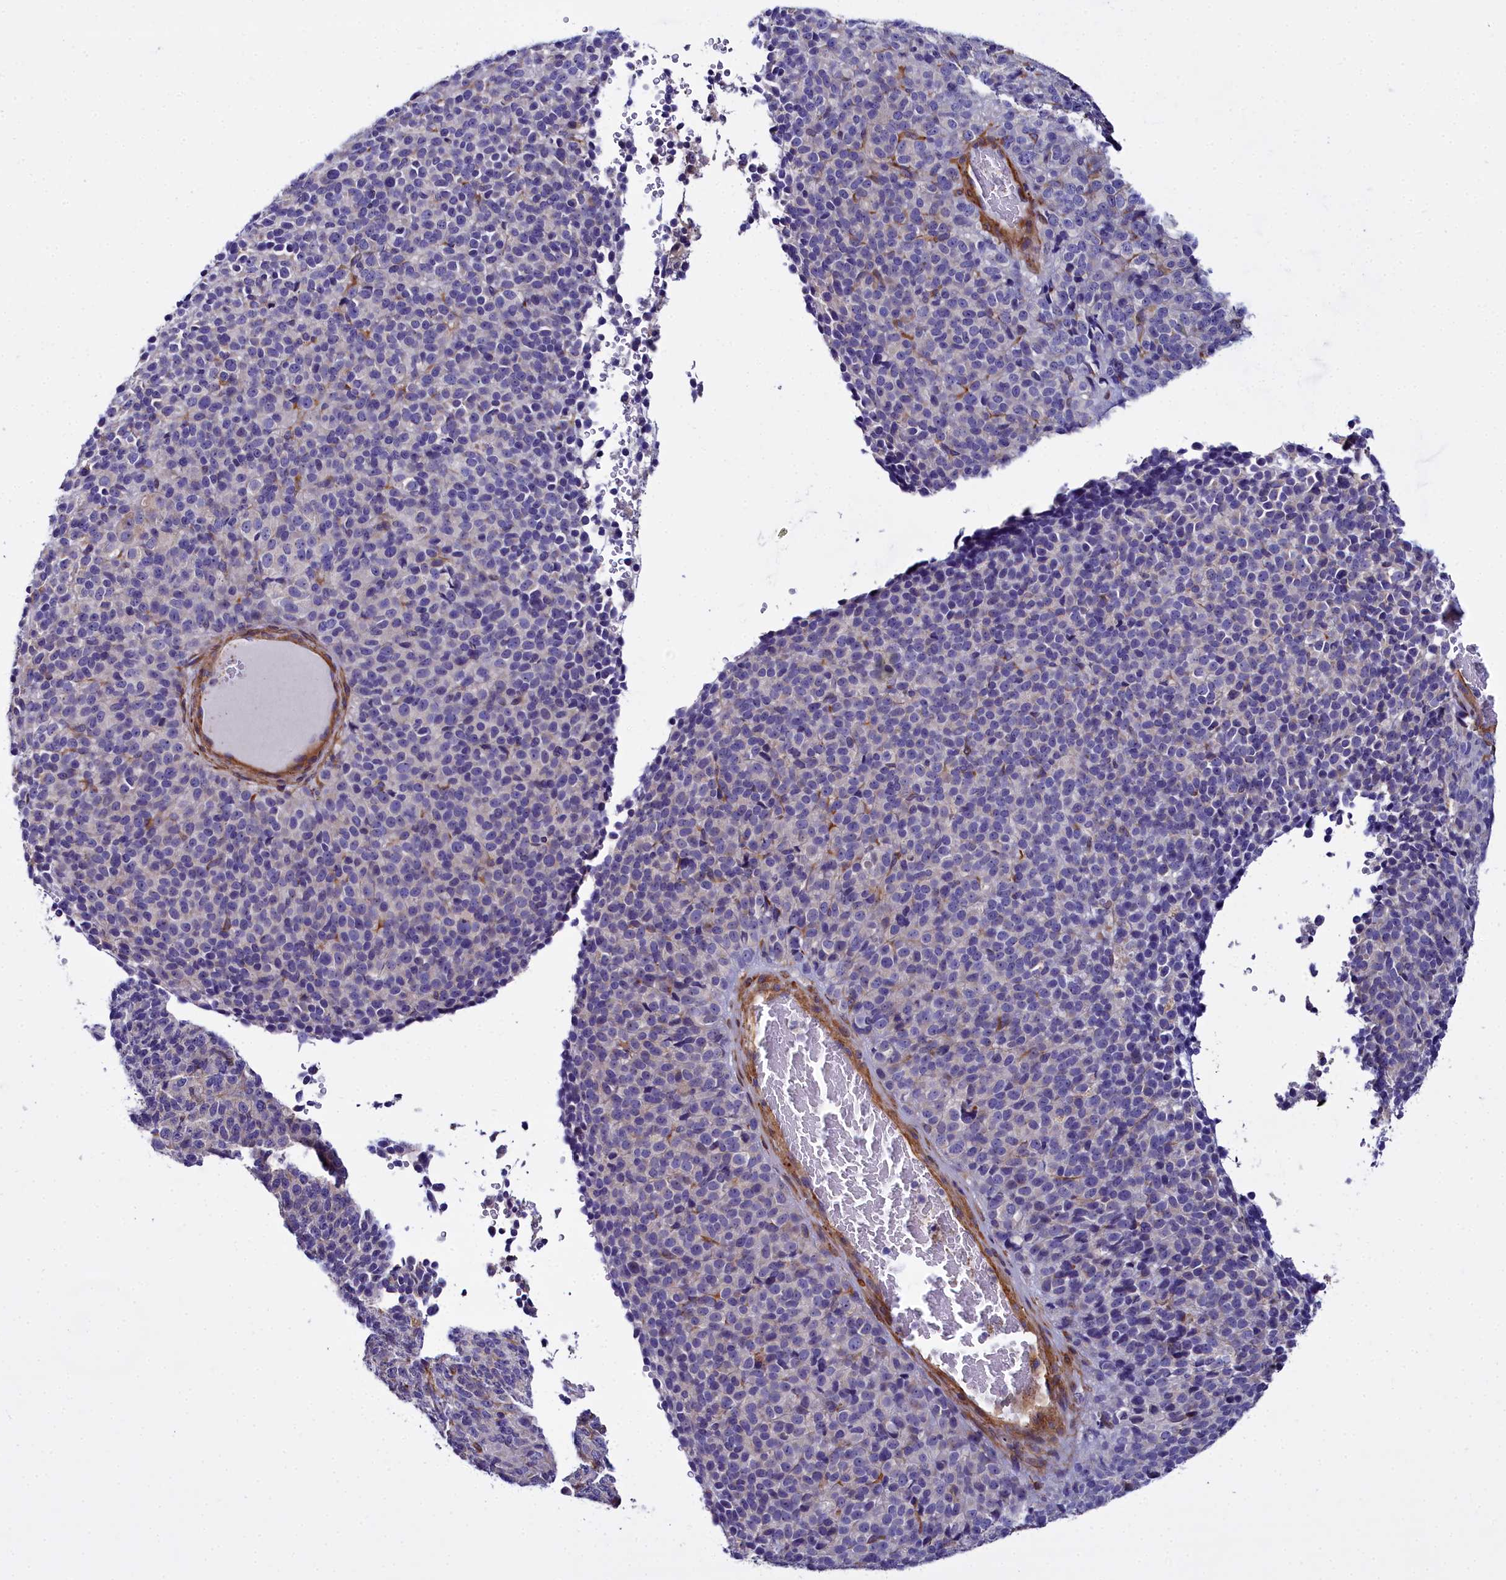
{"staining": {"intensity": "negative", "quantity": "none", "location": "none"}, "tissue": "melanoma", "cell_type": "Tumor cells", "image_type": "cancer", "snomed": [{"axis": "morphology", "description": "Malignant melanoma, Metastatic site"}, {"axis": "topography", "description": "Brain"}], "caption": "IHC of human malignant melanoma (metastatic site) reveals no positivity in tumor cells.", "gene": "FADS3", "patient": {"sex": "female", "age": 56}}